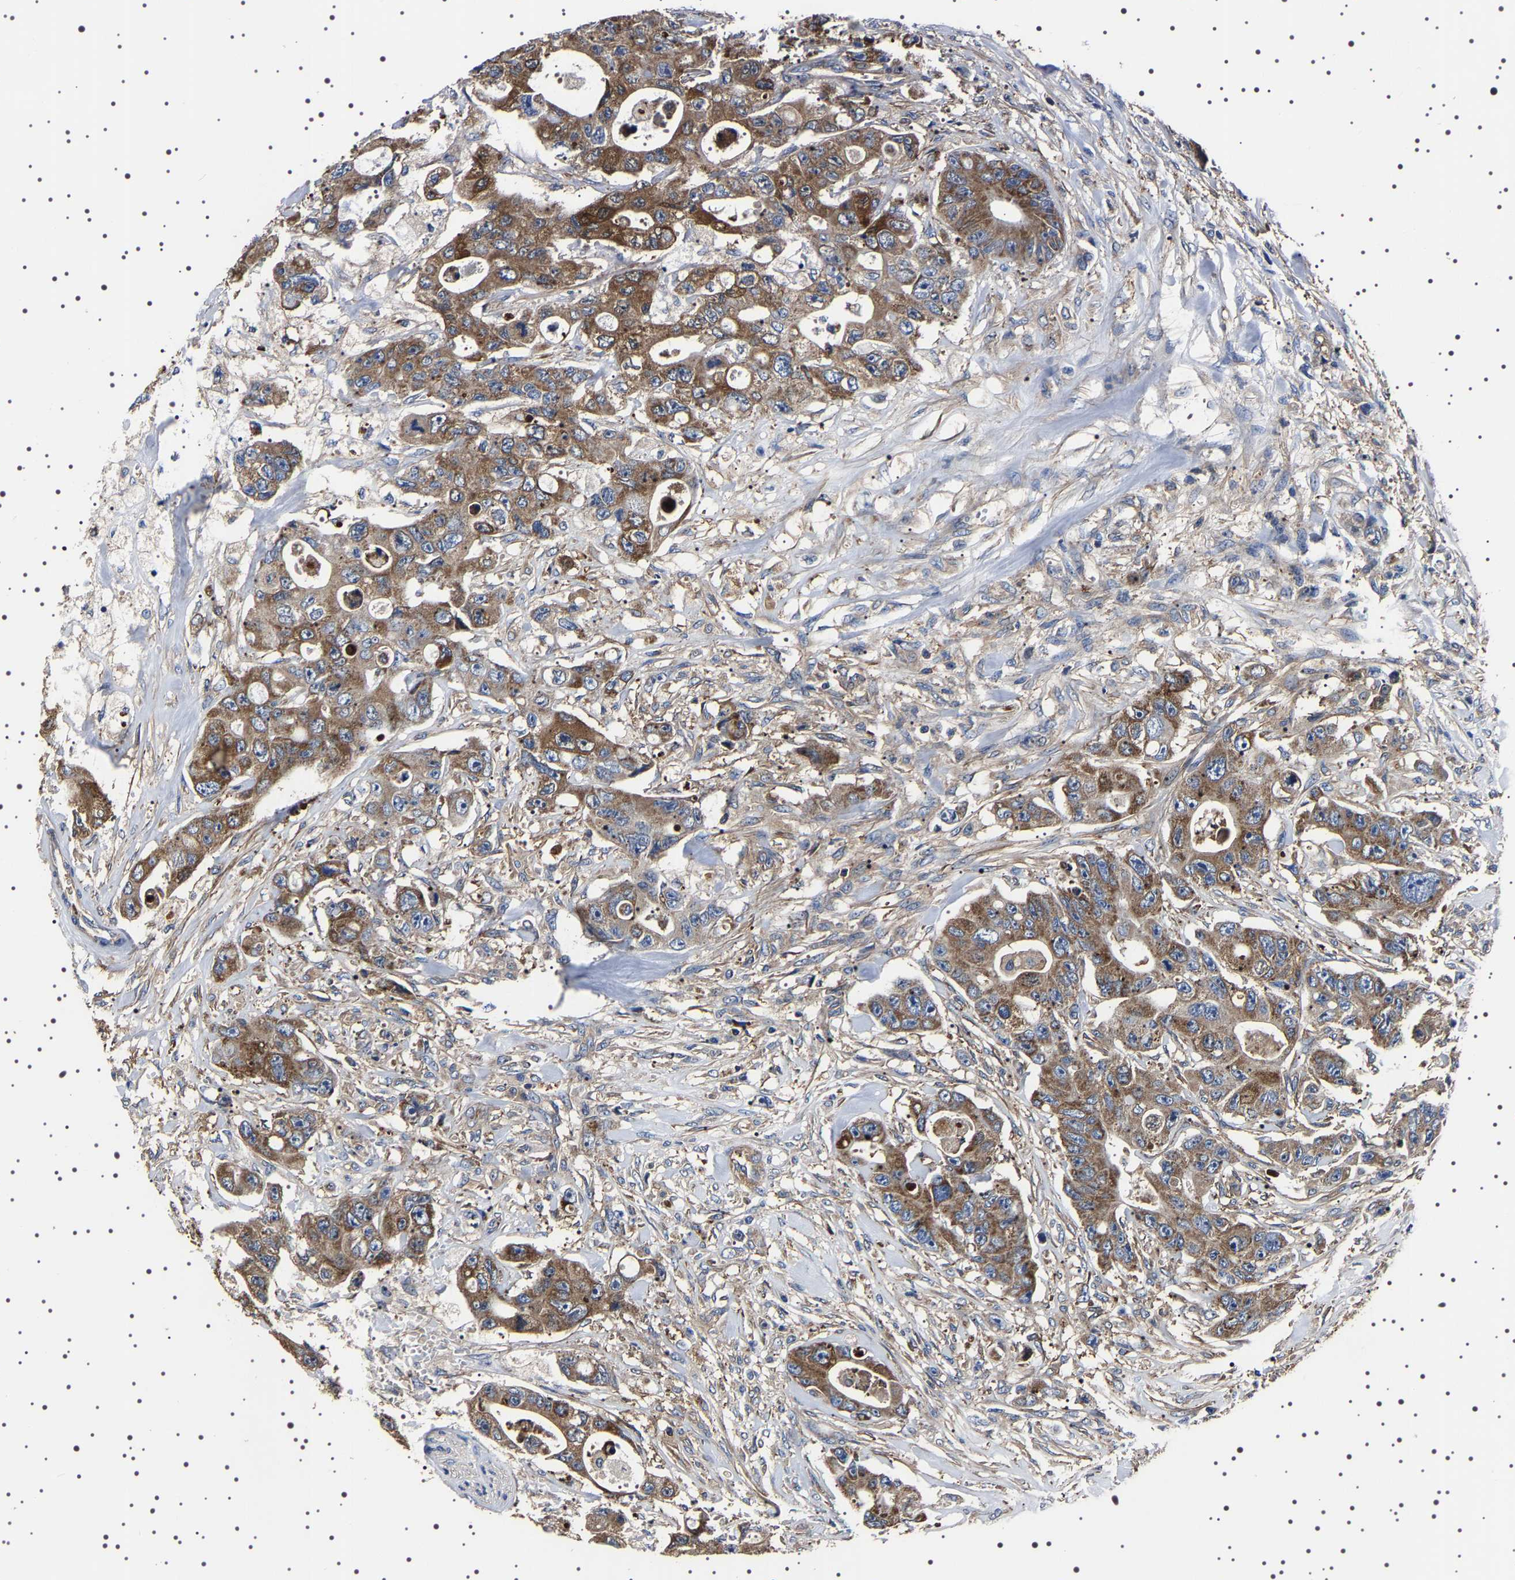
{"staining": {"intensity": "moderate", "quantity": ">75%", "location": "cytoplasmic/membranous"}, "tissue": "colorectal cancer", "cell_type": "Tumor cells", "image_type": "cancer", "snomed": [{"axis": "morphology", "description": "Adenocarcinoma, NOS"}, {"axis": "topography", "description": "Colon"}], "caption": "A histopathology image of human colorectal cancer stained for a protein reveals moderate cytoplasmic/membranous brown staining in tumor cells.", "gene": "WDR1", "patient": {"sex": "female", "age": 46}}